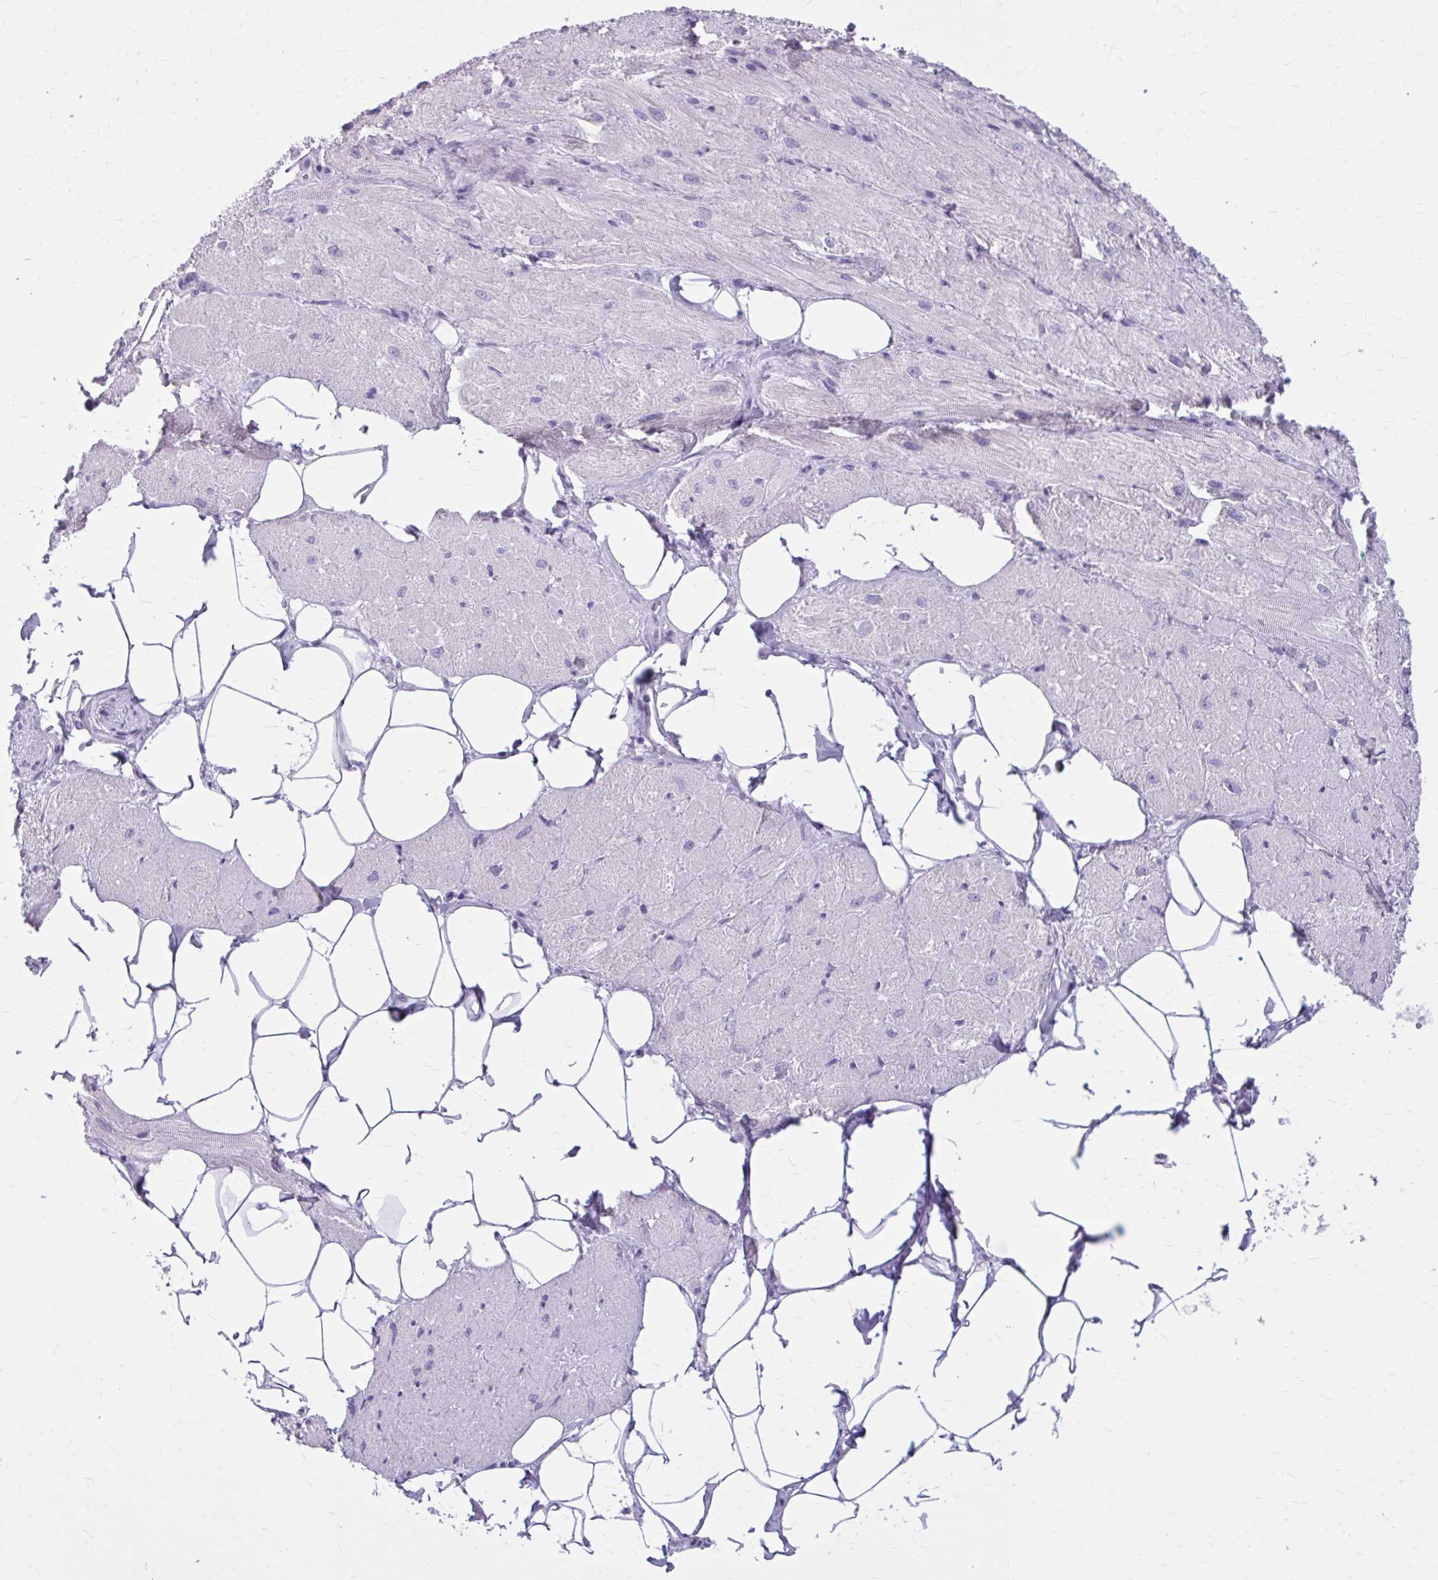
{"staining": {"intensity": "negative", "quantity": "none", "location": "none"}, "tissue": "heart muscle", "cell_type": "Cardiomyocytes", "image_type": "normal", "snomed": [{"axis": "morphology", "description": "Normal tissue, NOS"}, {"axis": "topography", "description": "Heart"}], "caption": "Immunohistochemistry of benign heart muscle reveals no expression in cardiomyocytes.", "gene": "OR4B1", "patient": {"sex": "male", "age": 62}}